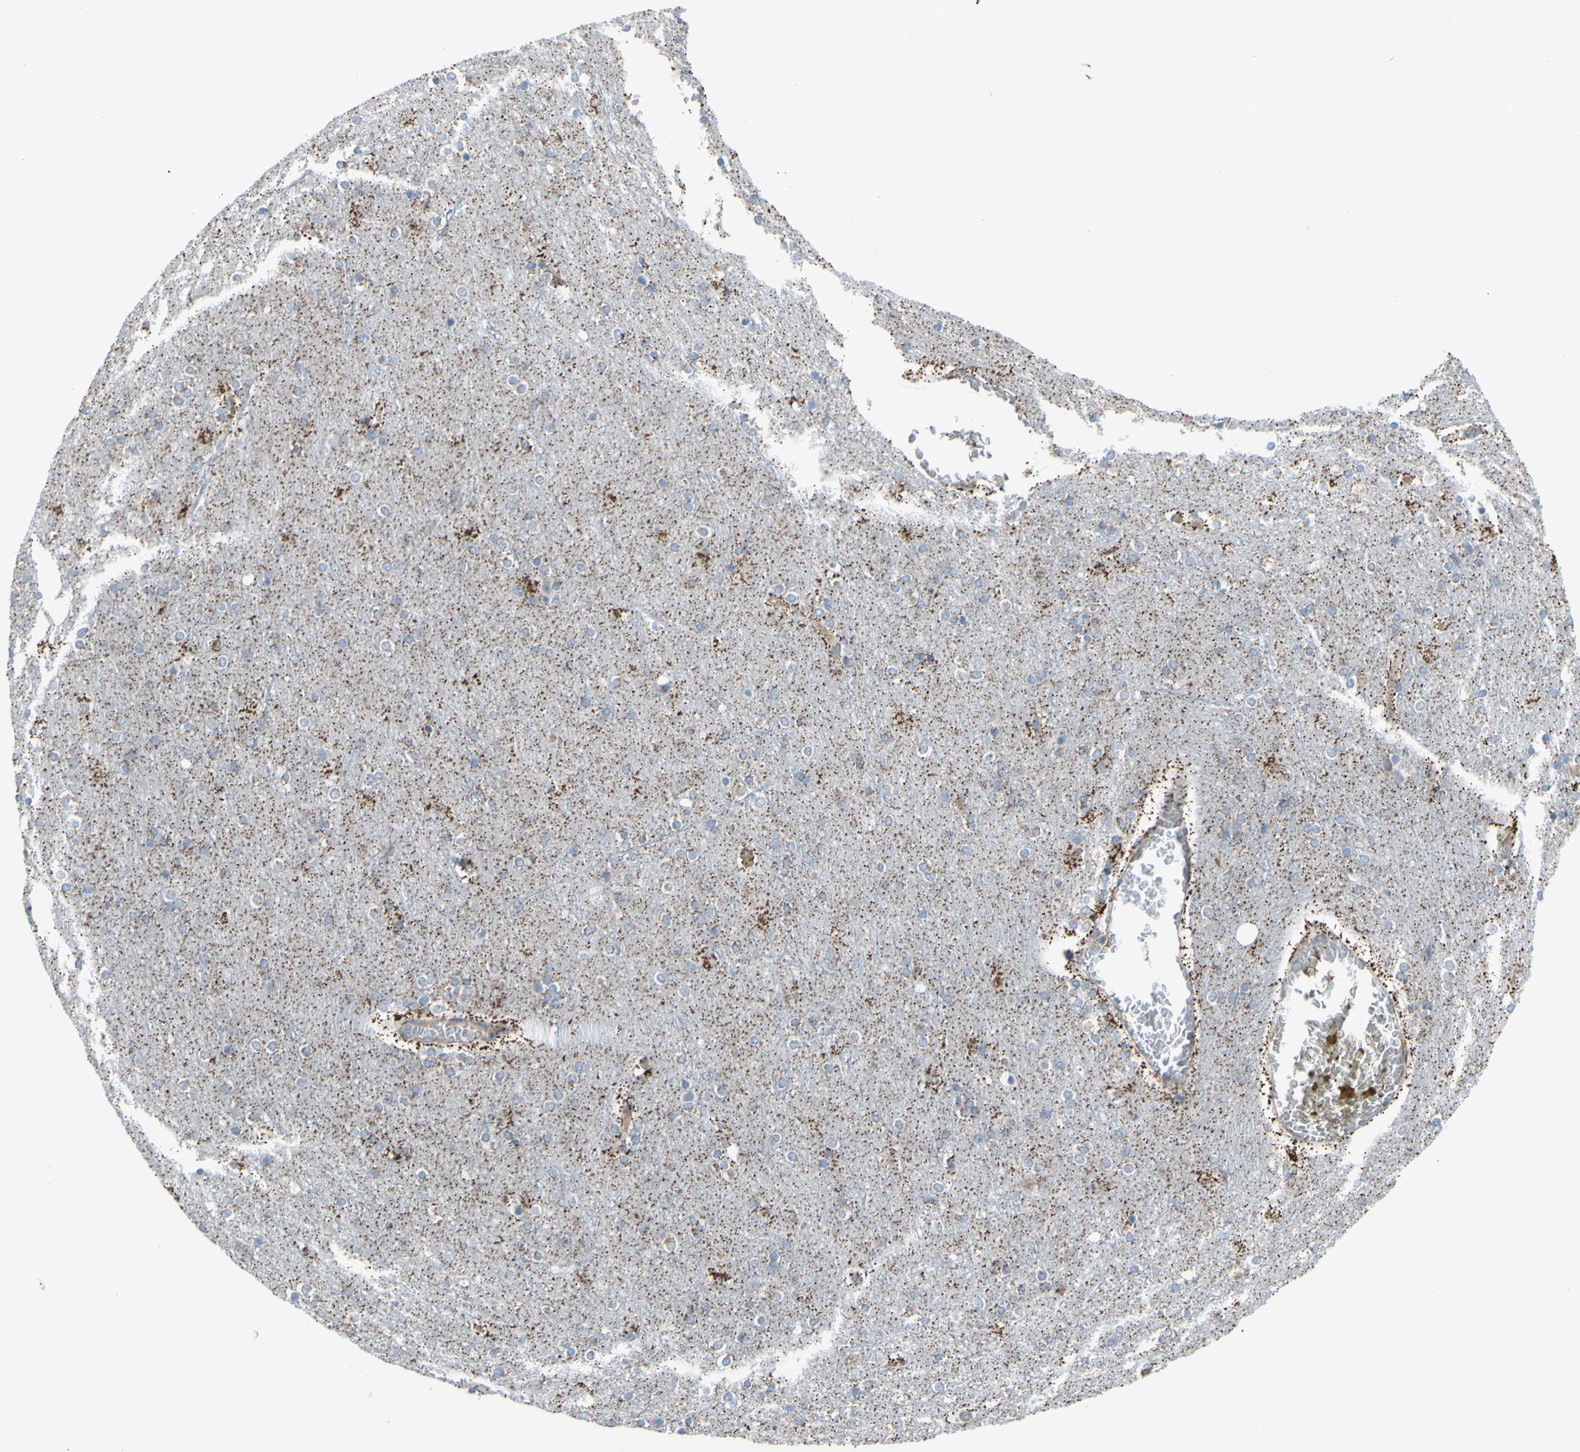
{"staining": {"intensity": "negative", "quantity": "none", "location": "none"}, "tissue": "cerebral cortex", "cell_type": "Endothelial cells", "image_type": "normal", "snomed": [{"axis": "morphology", "description": "Normal tissue, NOS"}, {"axis": "topography", "description": "Cerebral cortex"}], "caption": "Endothelial cells are negative for brown protein staining in unremarkable cerebral cortex.", "gene": "GLT8D1", "patient": {"sex": "female", "age": 54}}